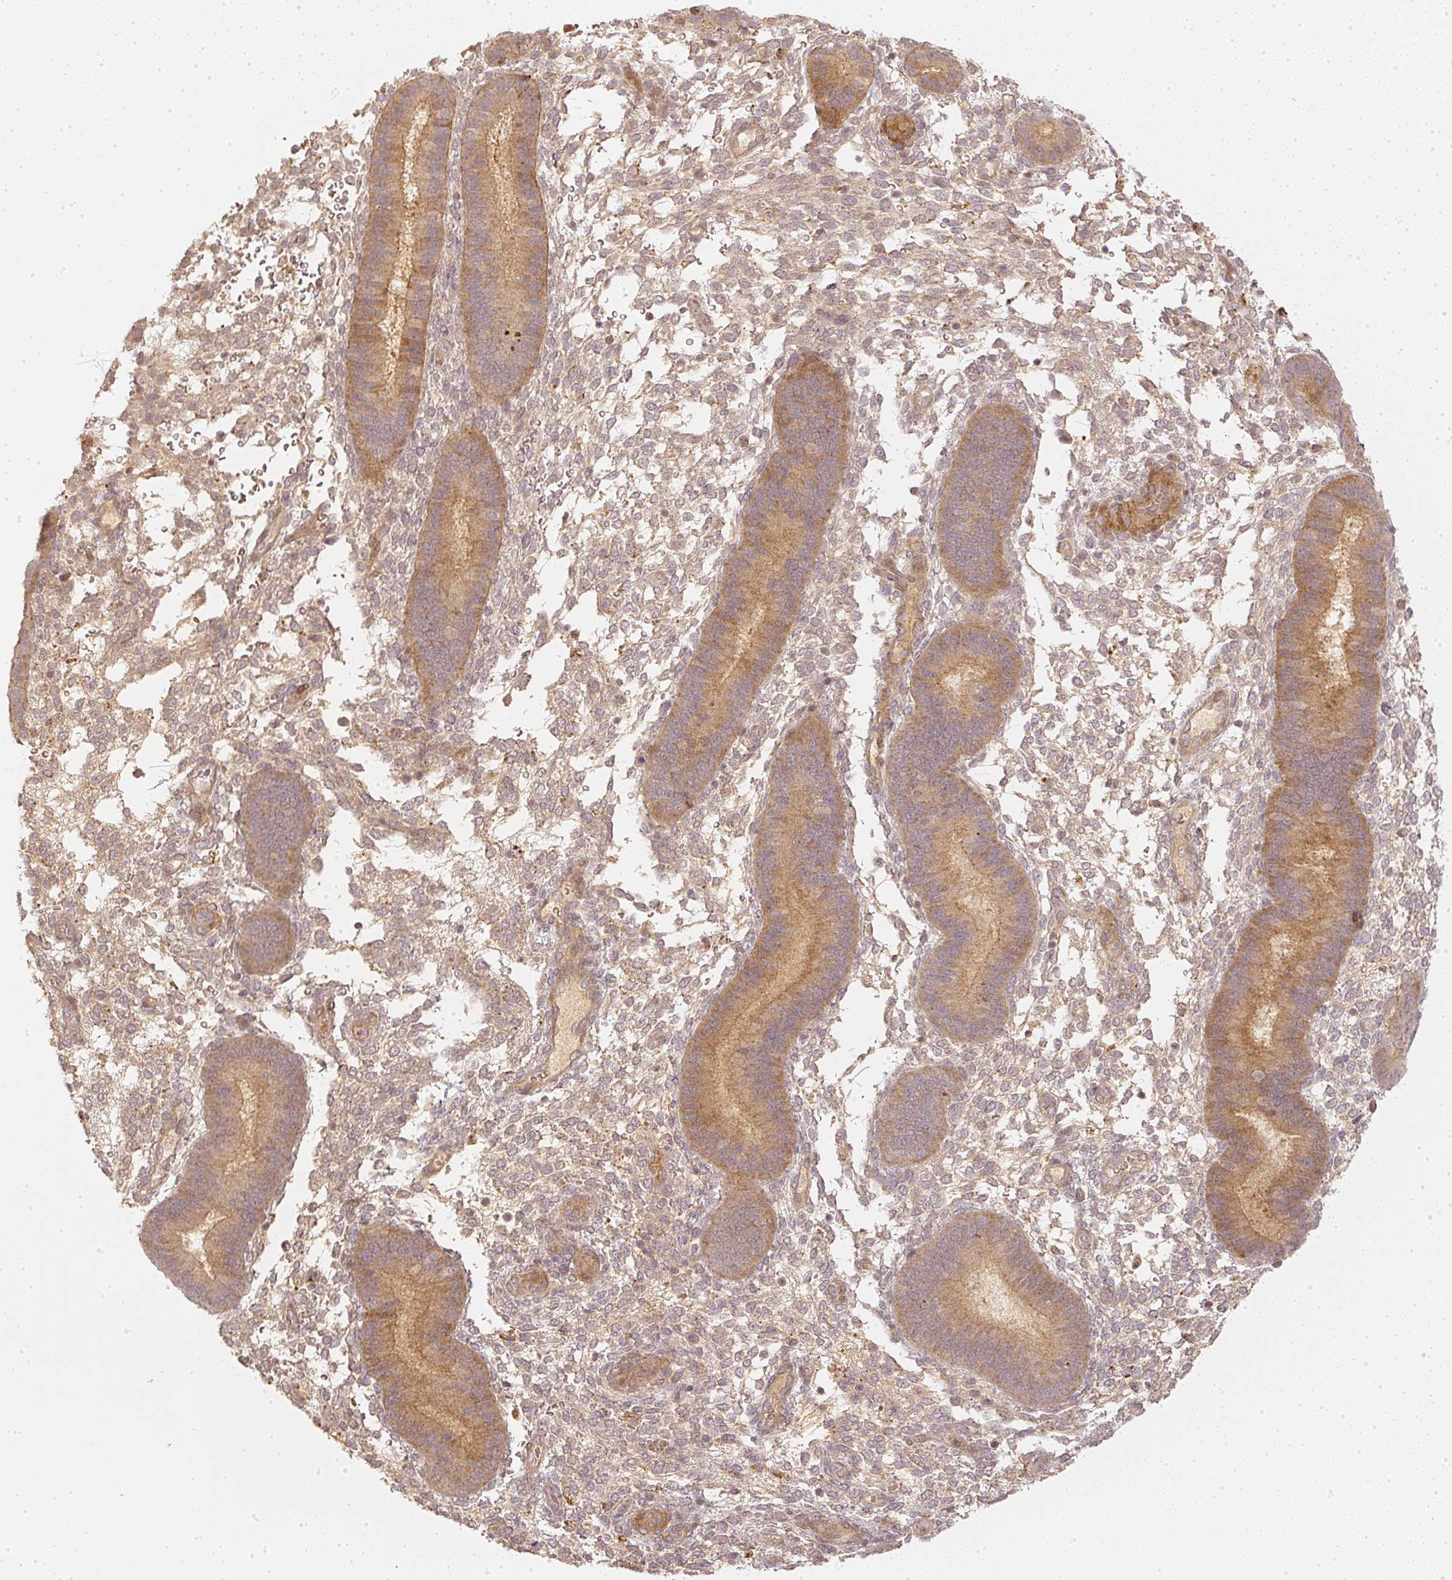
{"staining": {"intensity": "negative", "quantity": "none", "location": "none"}, "tissue": "endometrium", "cell_type": "Cells in endometrial stroma", "image_type": "normal", "snomed": [{"axis": "morphology", "description": "Normal tissue, NOS"}, {"axis": "topography", "description": "Endometrium"}], "caption": "Immunohistochemistry of benign human endometrium shows no positivity in cells in endometrial stroma. (Brightfield microscopy of DAB immunohistochemistry at high magnification).", "gene": "SERPINE1", "patient": {"sex": "female", "age": 39}}